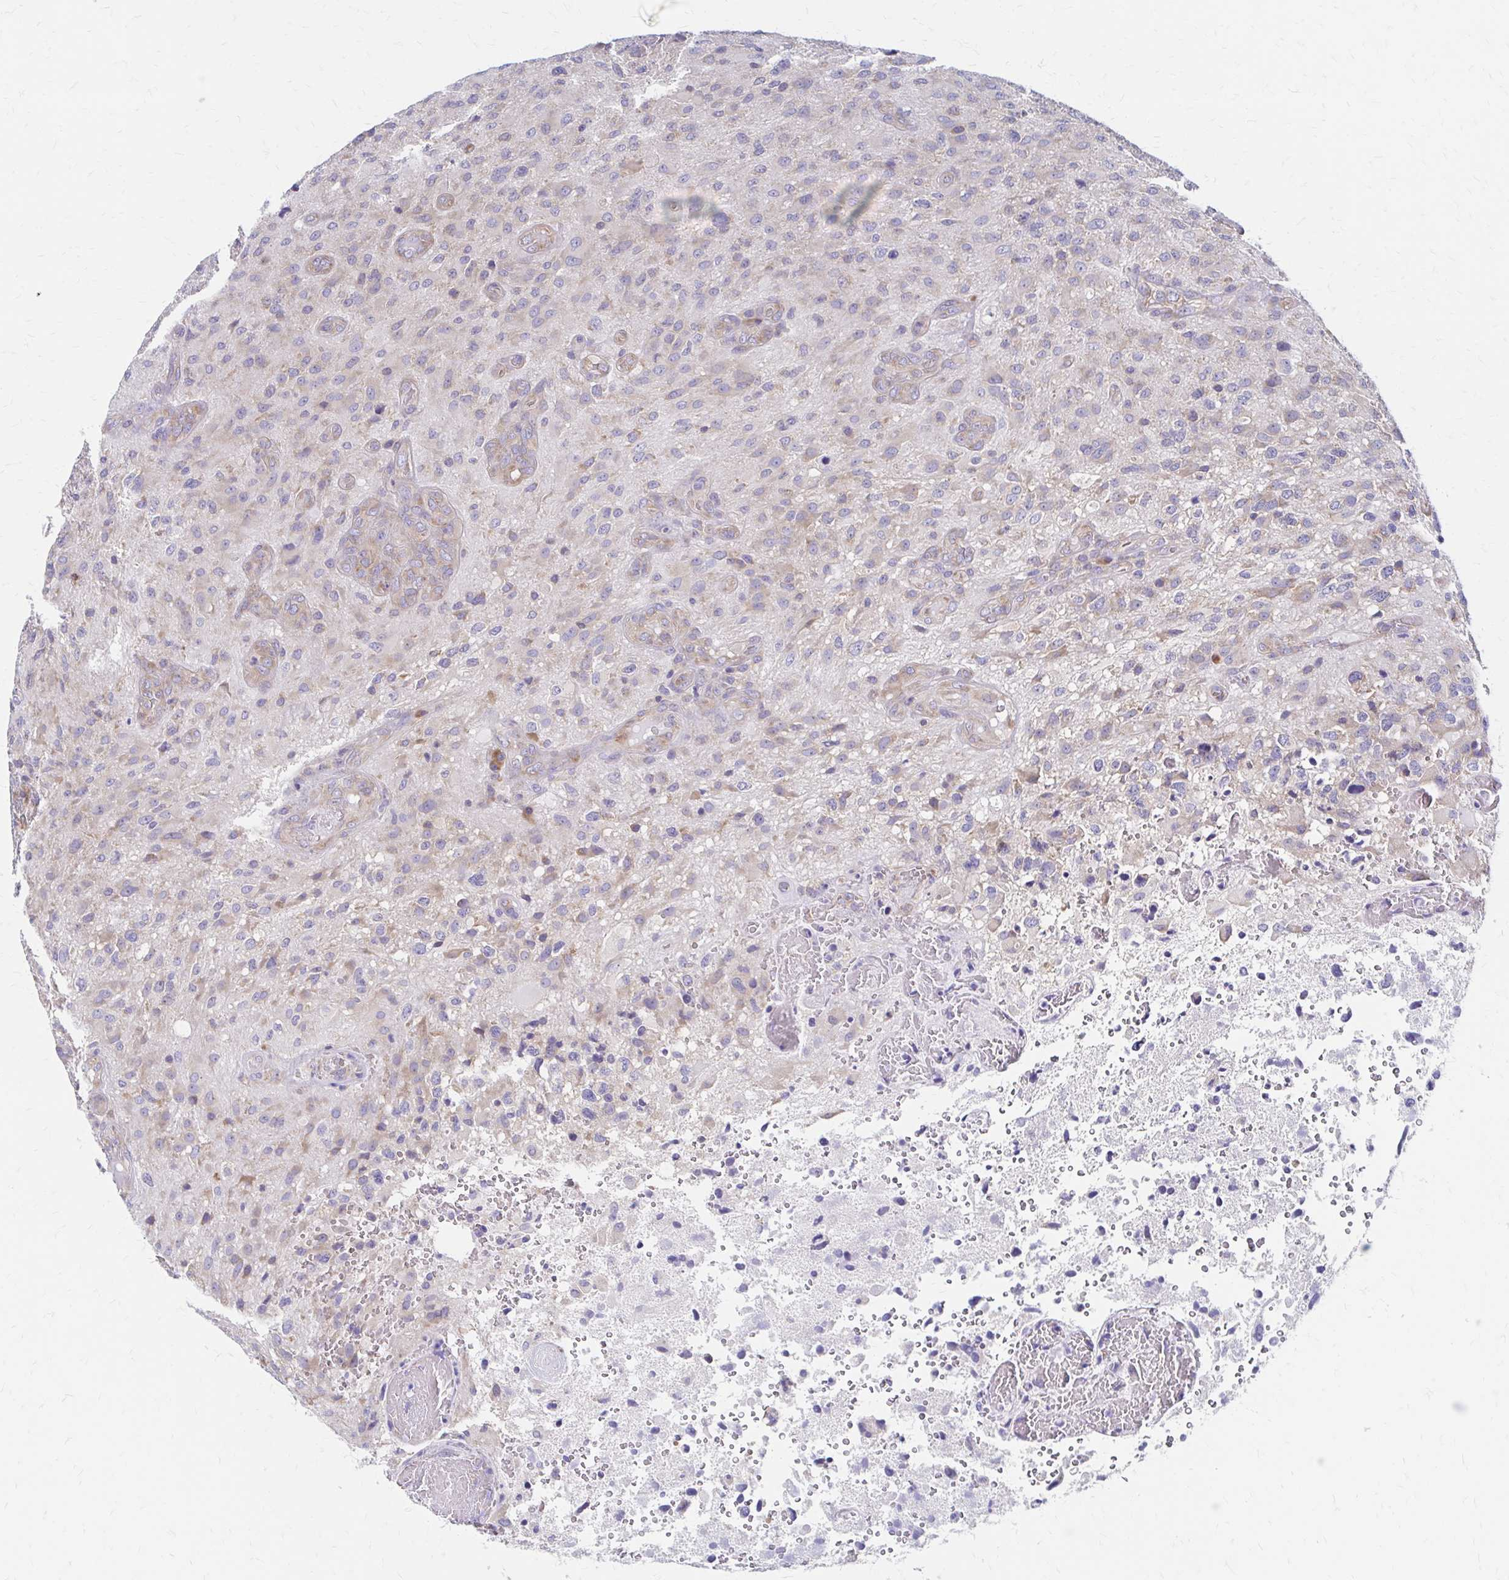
{"staining": {"intensity": "weak", "quantity": "<25%", "location": "cytoplasmic/membranous"}, "tissue": "glioma", "cell_type": "Tumor cells", "image_type": "cancer", "snomed": [{"axis": "morphology", "description": "Glioma, malignant, High grade"}, {"axis": "topography", "description": "Brain"}], "caption": "Immunohistochemistry of human glioma demonstrates no positivity in tumor cells.", "gene": "RPL27A", "patient": {"sex": "male", "age": 53}}